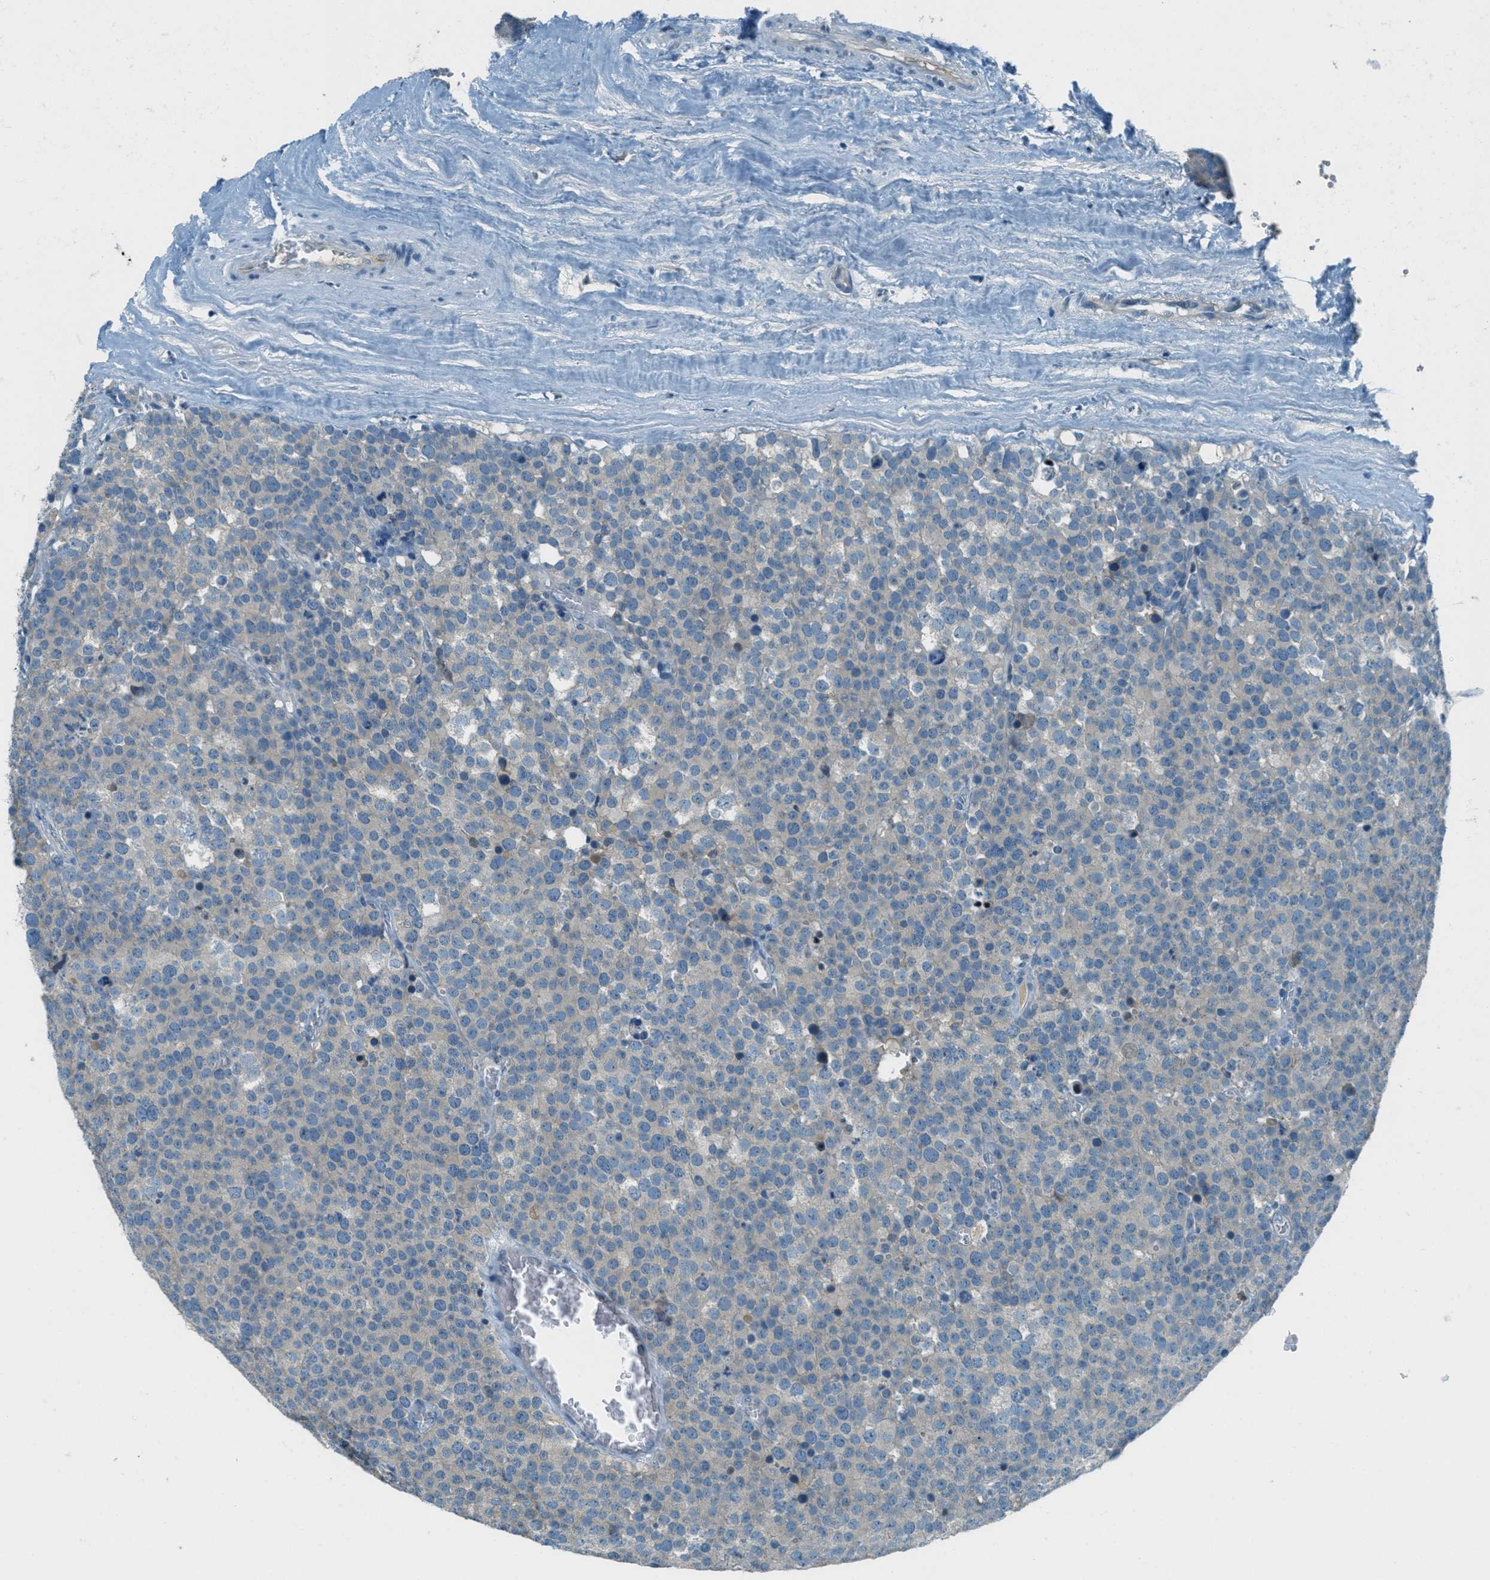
{"staining": {"intensity": "negative", "quantity": "none", "location": "none"}, "tissue": "testis cancer", "cell_type": "Tumor cells", "image_type": "cancer", "snomed": [{"axis": "morphology", "description": "Normal tissue, NOS"}, {"axis": "morphology", "description": "Seminoma, NOS"}, {"axis": "topography", "description": "Testis"}], "caption": "Testis seminoma stained for a protein using immunohistochemistry (IHC) demonstrates no expression tumor cells.", "gene": "MSLN", "patient": {"sex": "male", "age": 71}}